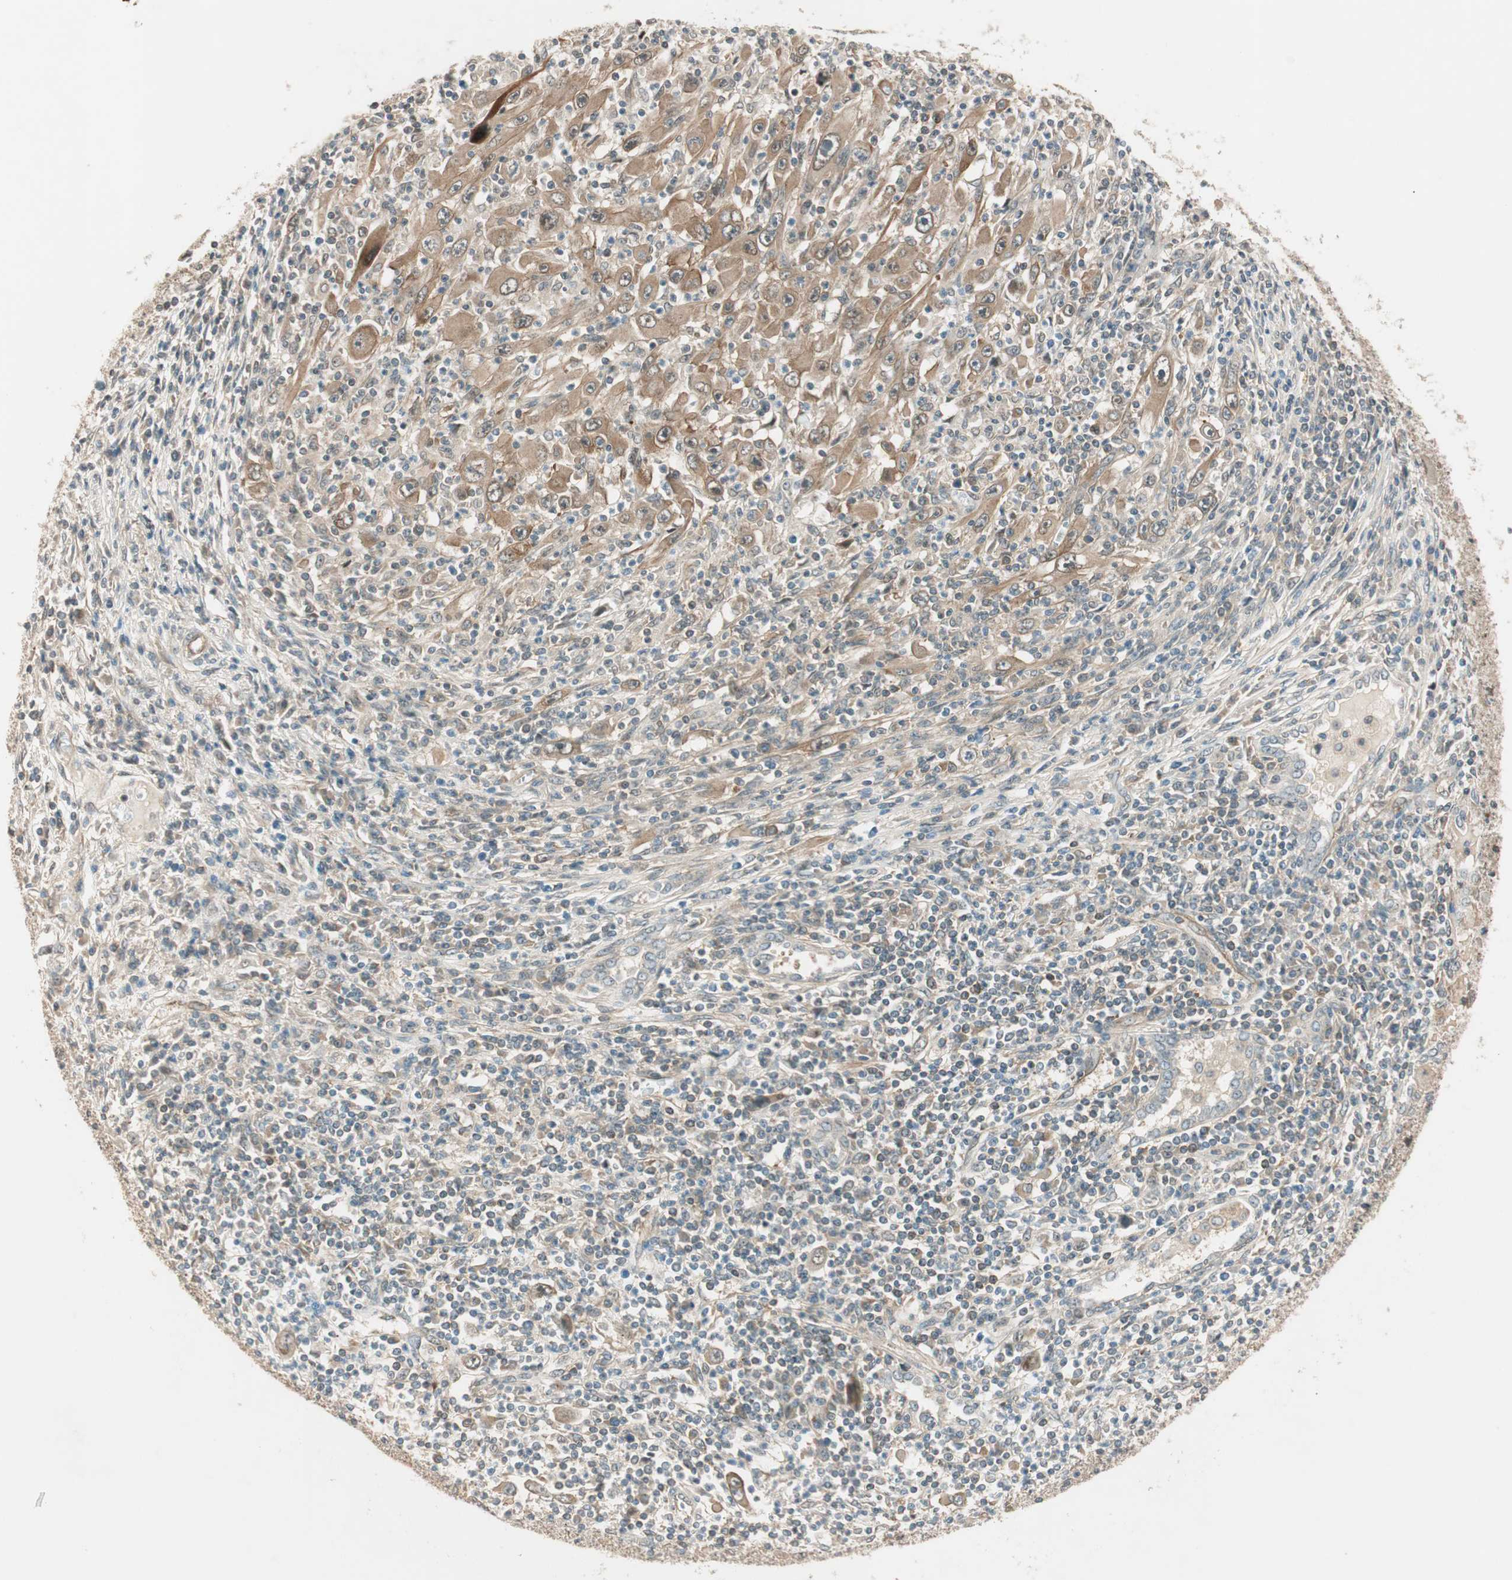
{"staining": {"intensity": "moderate", "quantity": ">75%", "location": "cytoplasmic/membranous"}, "tissue": "melanoma", "cell_type": "Tumor cells", "image_type": "cancer", "snomed": [{"axis": "morphology", "description": "Malignant melanoma, Metastatic site"}, {"axis": "topography", "description": "Skin"}], "caption": "Protein expression analysis of human malignant melanoma (metastatic site) reveals moderate cytoplasmic/membranous staining in about >75% of tumor cells.", "gene": "PSMD8", "patient": {"sex": "female", "age": 56}}